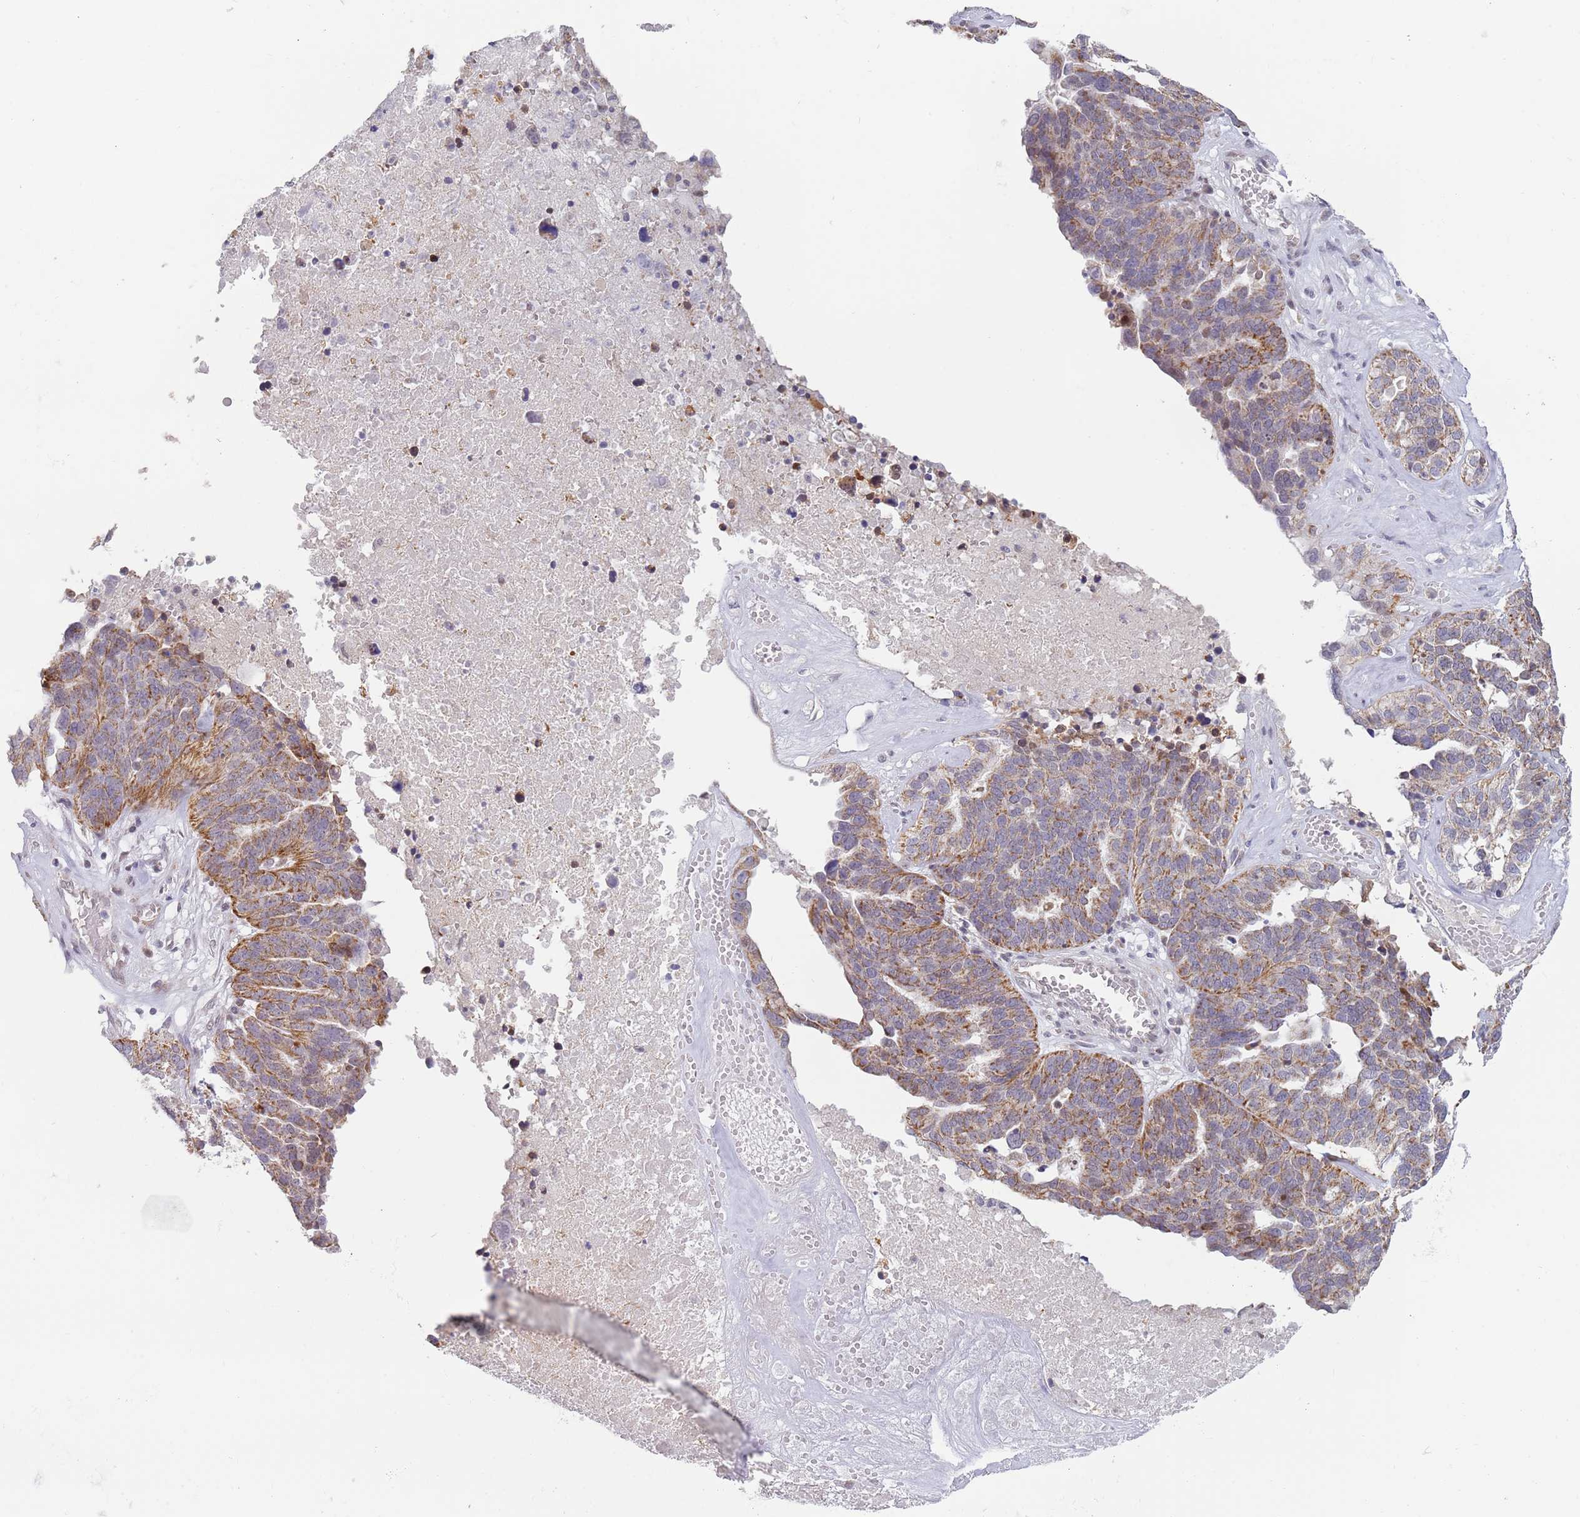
{"staining": {"intensity": "moderate", "quantity": ">75%", "location": "cytoplasmic/membranous"}, "tissue": "ovarian cancer", "cell_type": "Tumor cells", "image_type": "cancer", "snomed": [{"axis": "morphology", "description": "Cystadenocarcinoma, serous, NOS"}, {"axis": "topography", "description": "Ovary"}], "caption": "DAB (3,3'-diaminobenzidine) immunohistochemical staining of human ovarian cancer (serous cystadenocarcinoma) reveals moderate cytoplasmic/membranous protein expression in about >75% of tumor cells.", "gene": "TIMM13", "patient": {"sex": "female", "age": 59}}